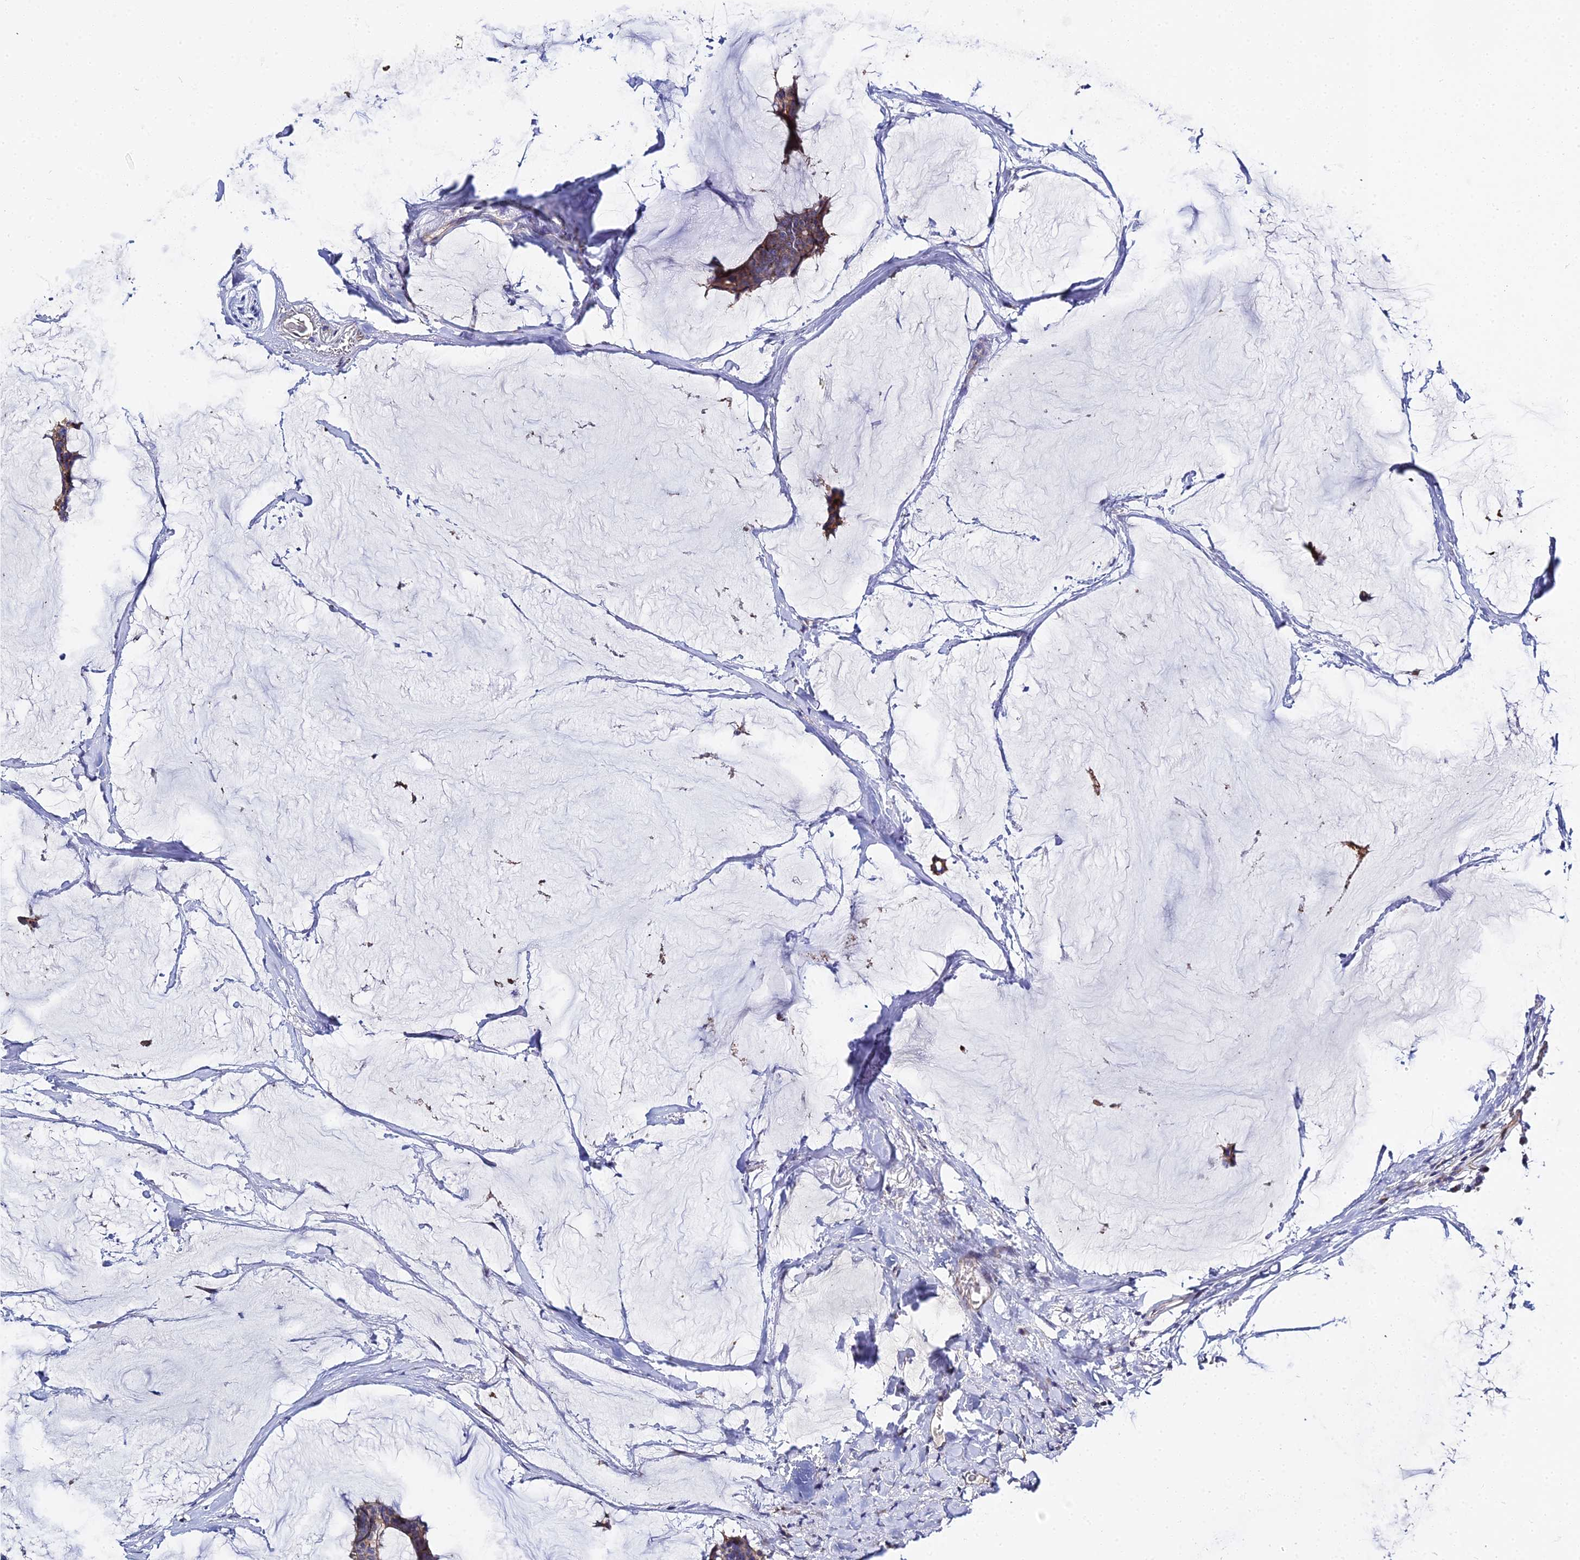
{"staining": {"intensity": "weak", "quantity": ">75%", "location": "cytoplasmic/membranous"}, "tissue": "breast cancer", "cell_type": "Tumor cells", "image_type": "cancer", "snomed": [{"axis": "morphology", "description": "Duct carcinoma"}, {"axis": "topography", "description": "Breast"}], "caption": "Immunohistochemistry (IHC) (DAB) staining of breast cancer displays weak cytoplasmic/membranous protein staining in about >75% of tumor cells.", "gene": "APOBEC3H", "patient": {"sex": "female", "age": 93}}